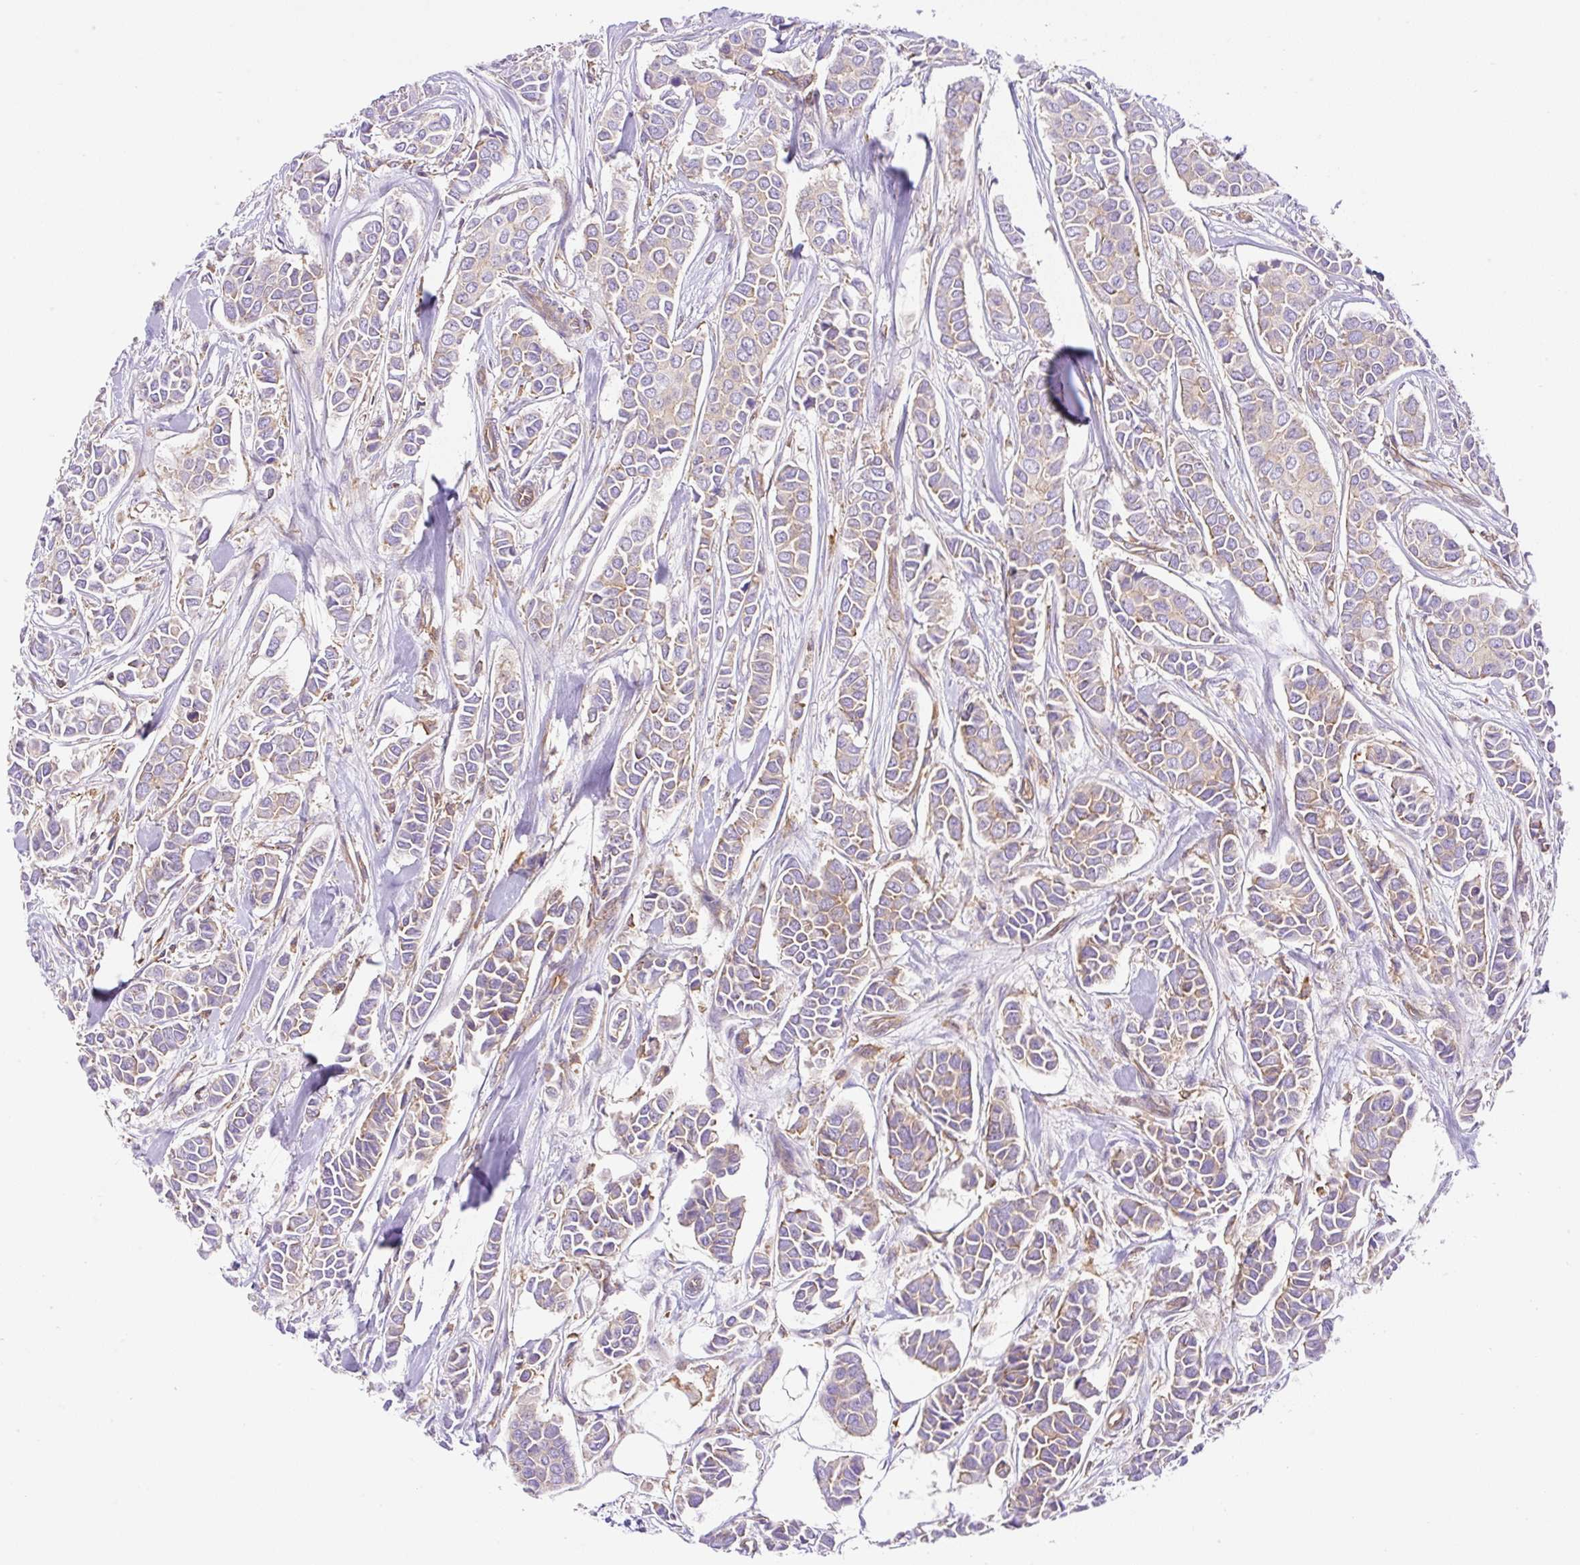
{"staining": {"intensity": "strong", "quantity": "25%-75%", "location": "cytoplasmic/membranous"}, "tissue": "breast cancer", "cell_type": "Tumor cells", "image_type": "cancer", "snomed": [{"axis": "morphology", "description": "Duct carcinoma"}, {"axis": "topography", "description": "Breast"}], "caption": "This is a micrograph of immunohistochemistry (IHC) staining of breast cancer (invasive ductal carcinoma), which shows strong staining in the cytoplasmic/membranous of tumor cells.", "gene": "DNM2", "patient": {"sex": "female", "age": 84}}